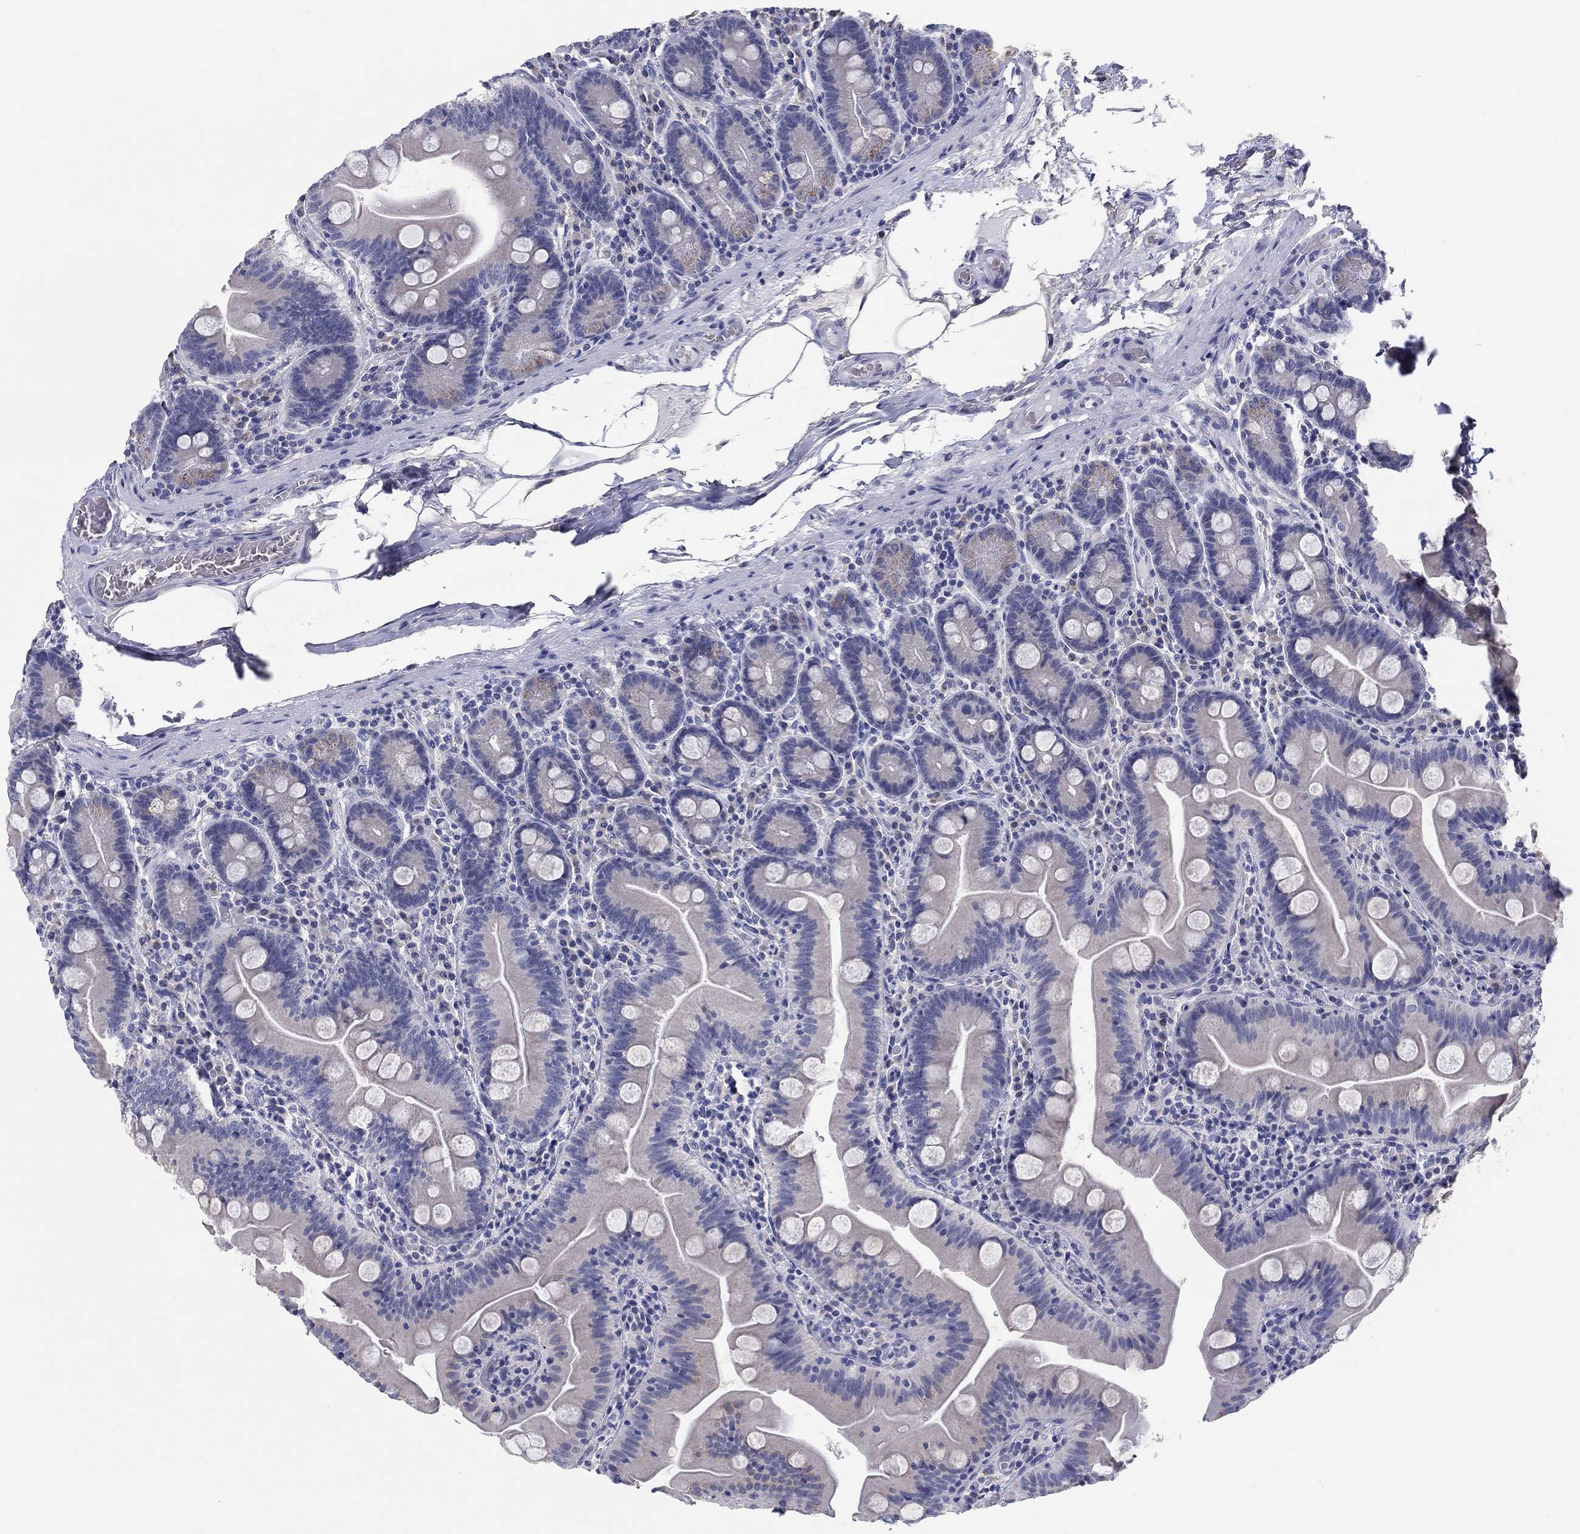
{"staining": {"intensity": "negative", "quantity": "none", "location": "none"}, "tissue": "small intestine", "cell_type": "Glandular cells", "image_type": "normal", "snomed": [{"axis": "morphology", "description": "Normal tissue, NOS"}, {"axis": "topography", "description": "Small intestine"}], "caption": "This is an IHC micrograph of benign human small intestine. There is no expression in glandular cells.", "gene": "LRRC4C", "patient": {"sex": "male", "age": 37}}